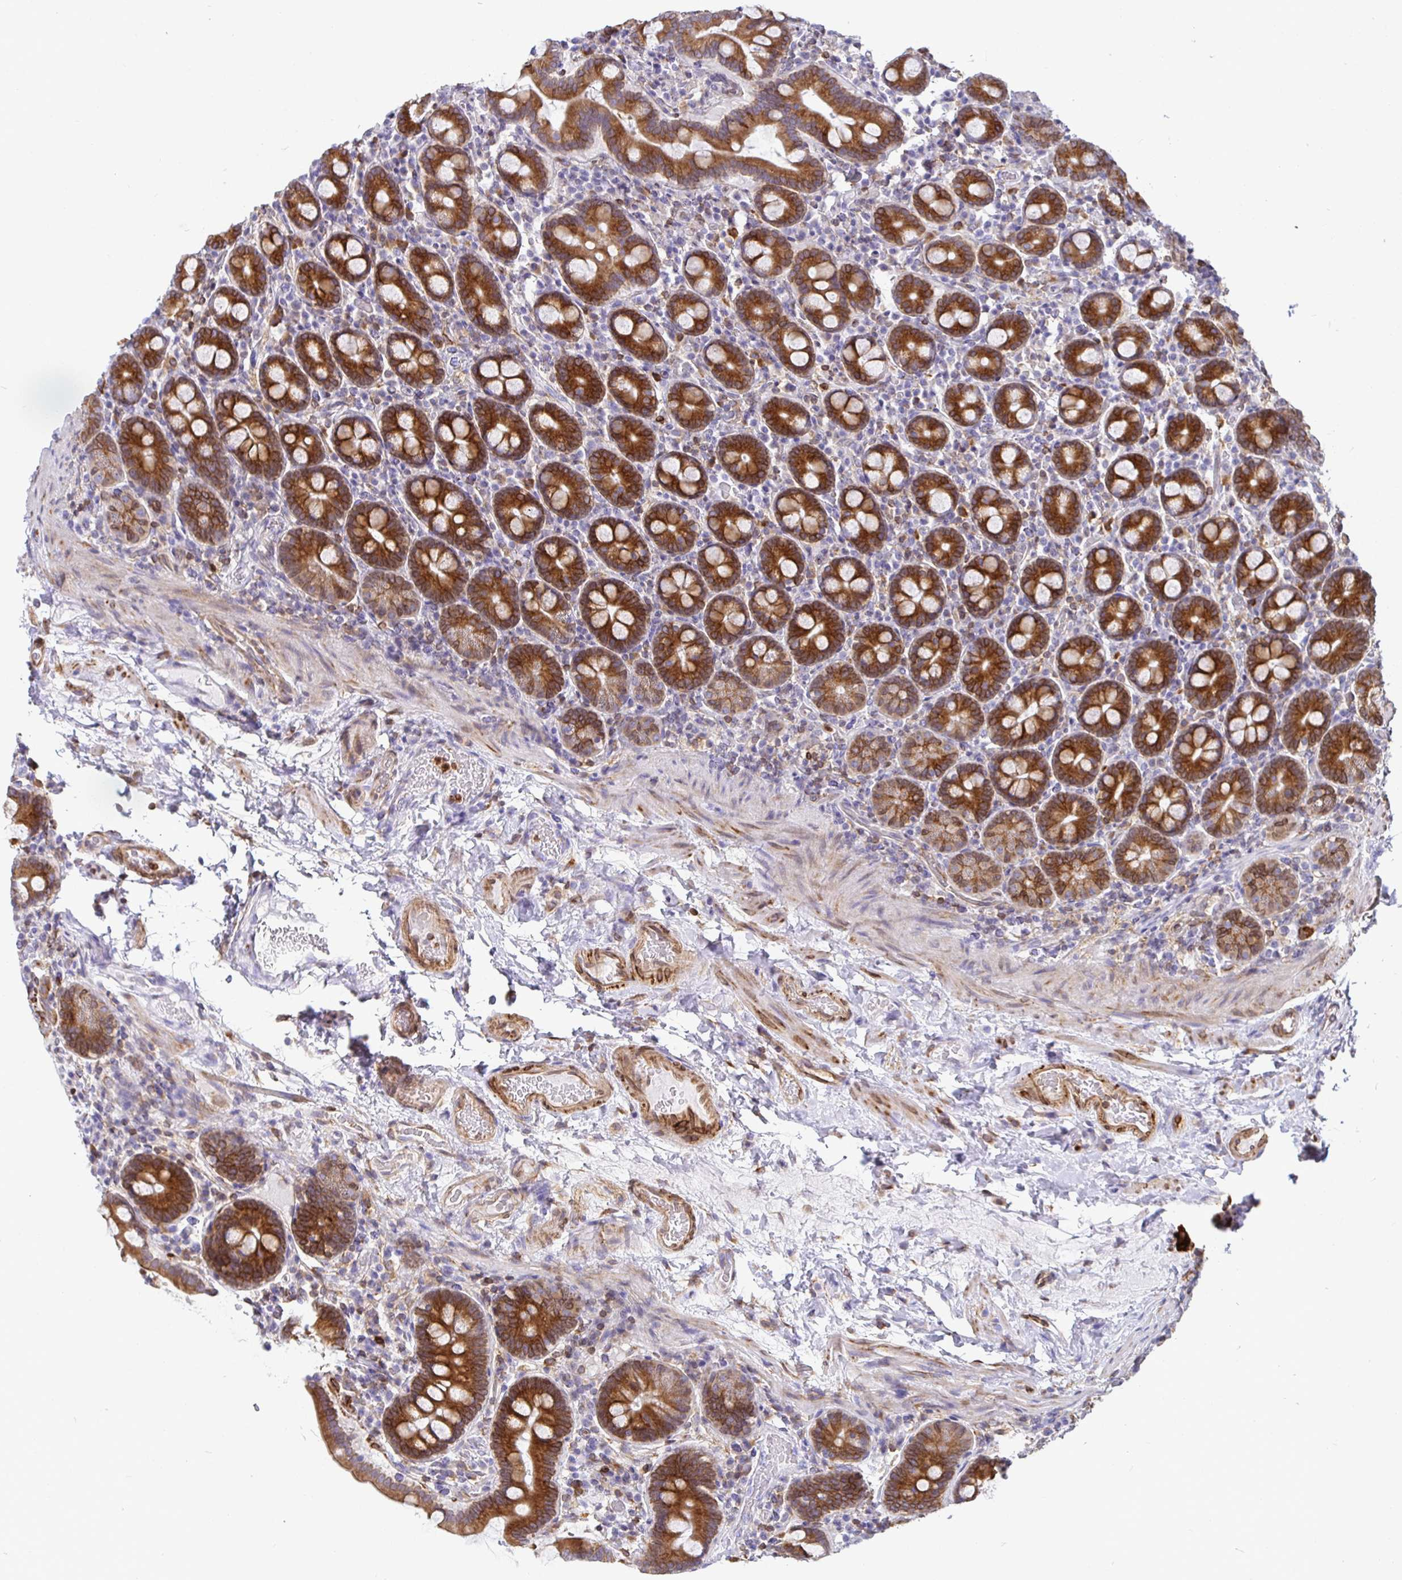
{"staining": {"intensity": "strong", "quantity": ">75%", "location": "cytoplasmic/membranous"}, "tissue": "small intestine", "cell_type": "Glandular cells", "image_type": "normal", "snomed": [{"axis": "morphology", "description": "Normal tissue, NOS"}, {"axis": "topography", "description": "Small intestine"}], "caption": "Protein expression analysis of benign small intestine reveals strong cytoplasmic/membranous expression in approximately >75% of glandular cells.", "gene": "TP53I11", "patient": {"sex": "male", "age": 26}}